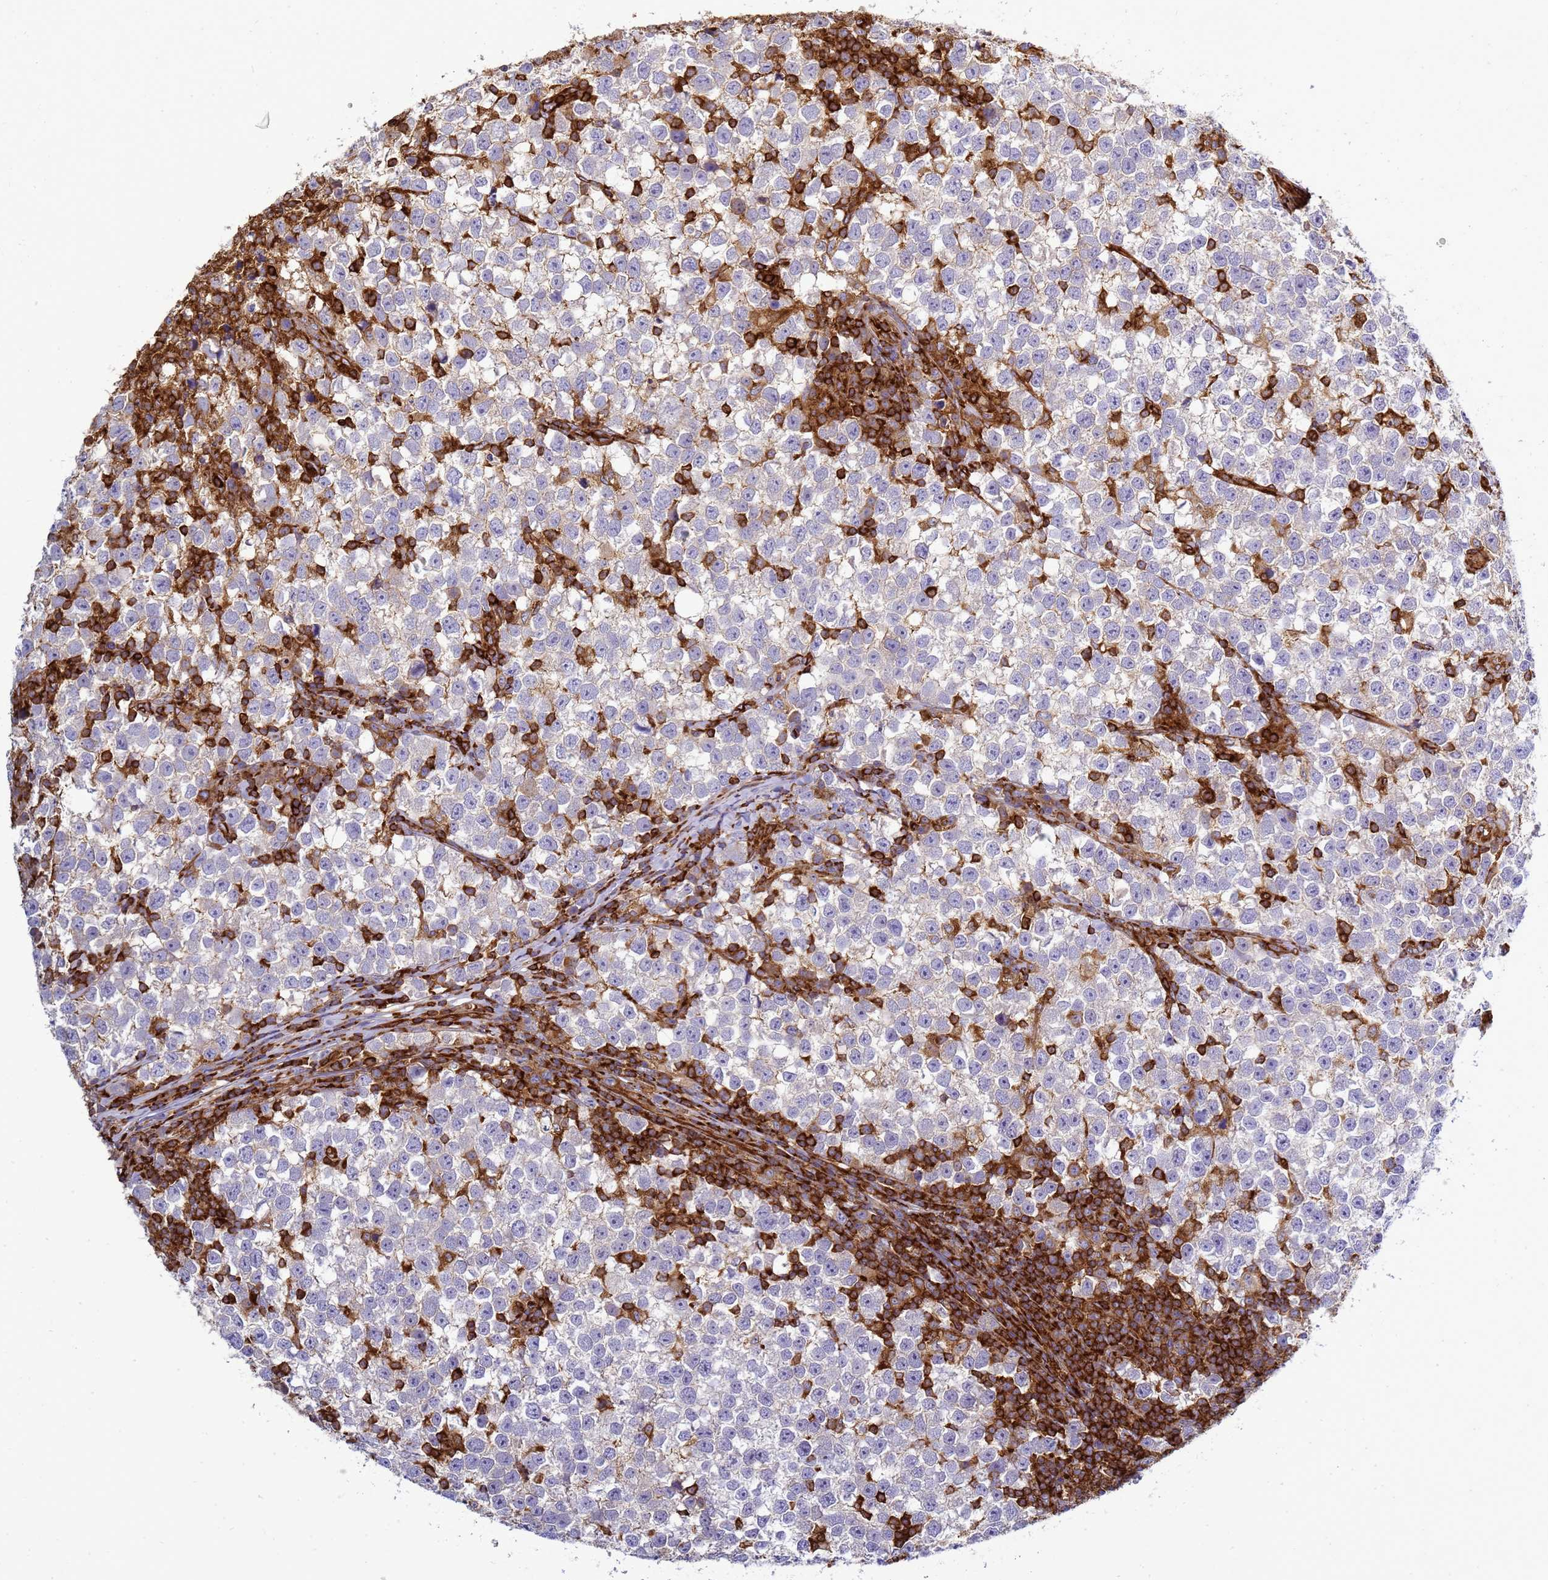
{"staining": {"intensity": "negative", "quantity": "none", "location": "none"}, "tissue": "testis cancer", "cell_type": "Tumor cells", "image_type": "cancer", "snomed": [{"axis": "morphology", "description": "Normal tissue, NOS"}, {"axis": "morphology", "description": "Seminoma, NOS"}, {"axis": "topography", "description": "Testis"}], "caption": "A micrograph of testis cancer stained for a protein displays no brown staining in tumor cells.", "gene": "ZBTB8OS", "patient": {"sex": "male", "age": 43}}